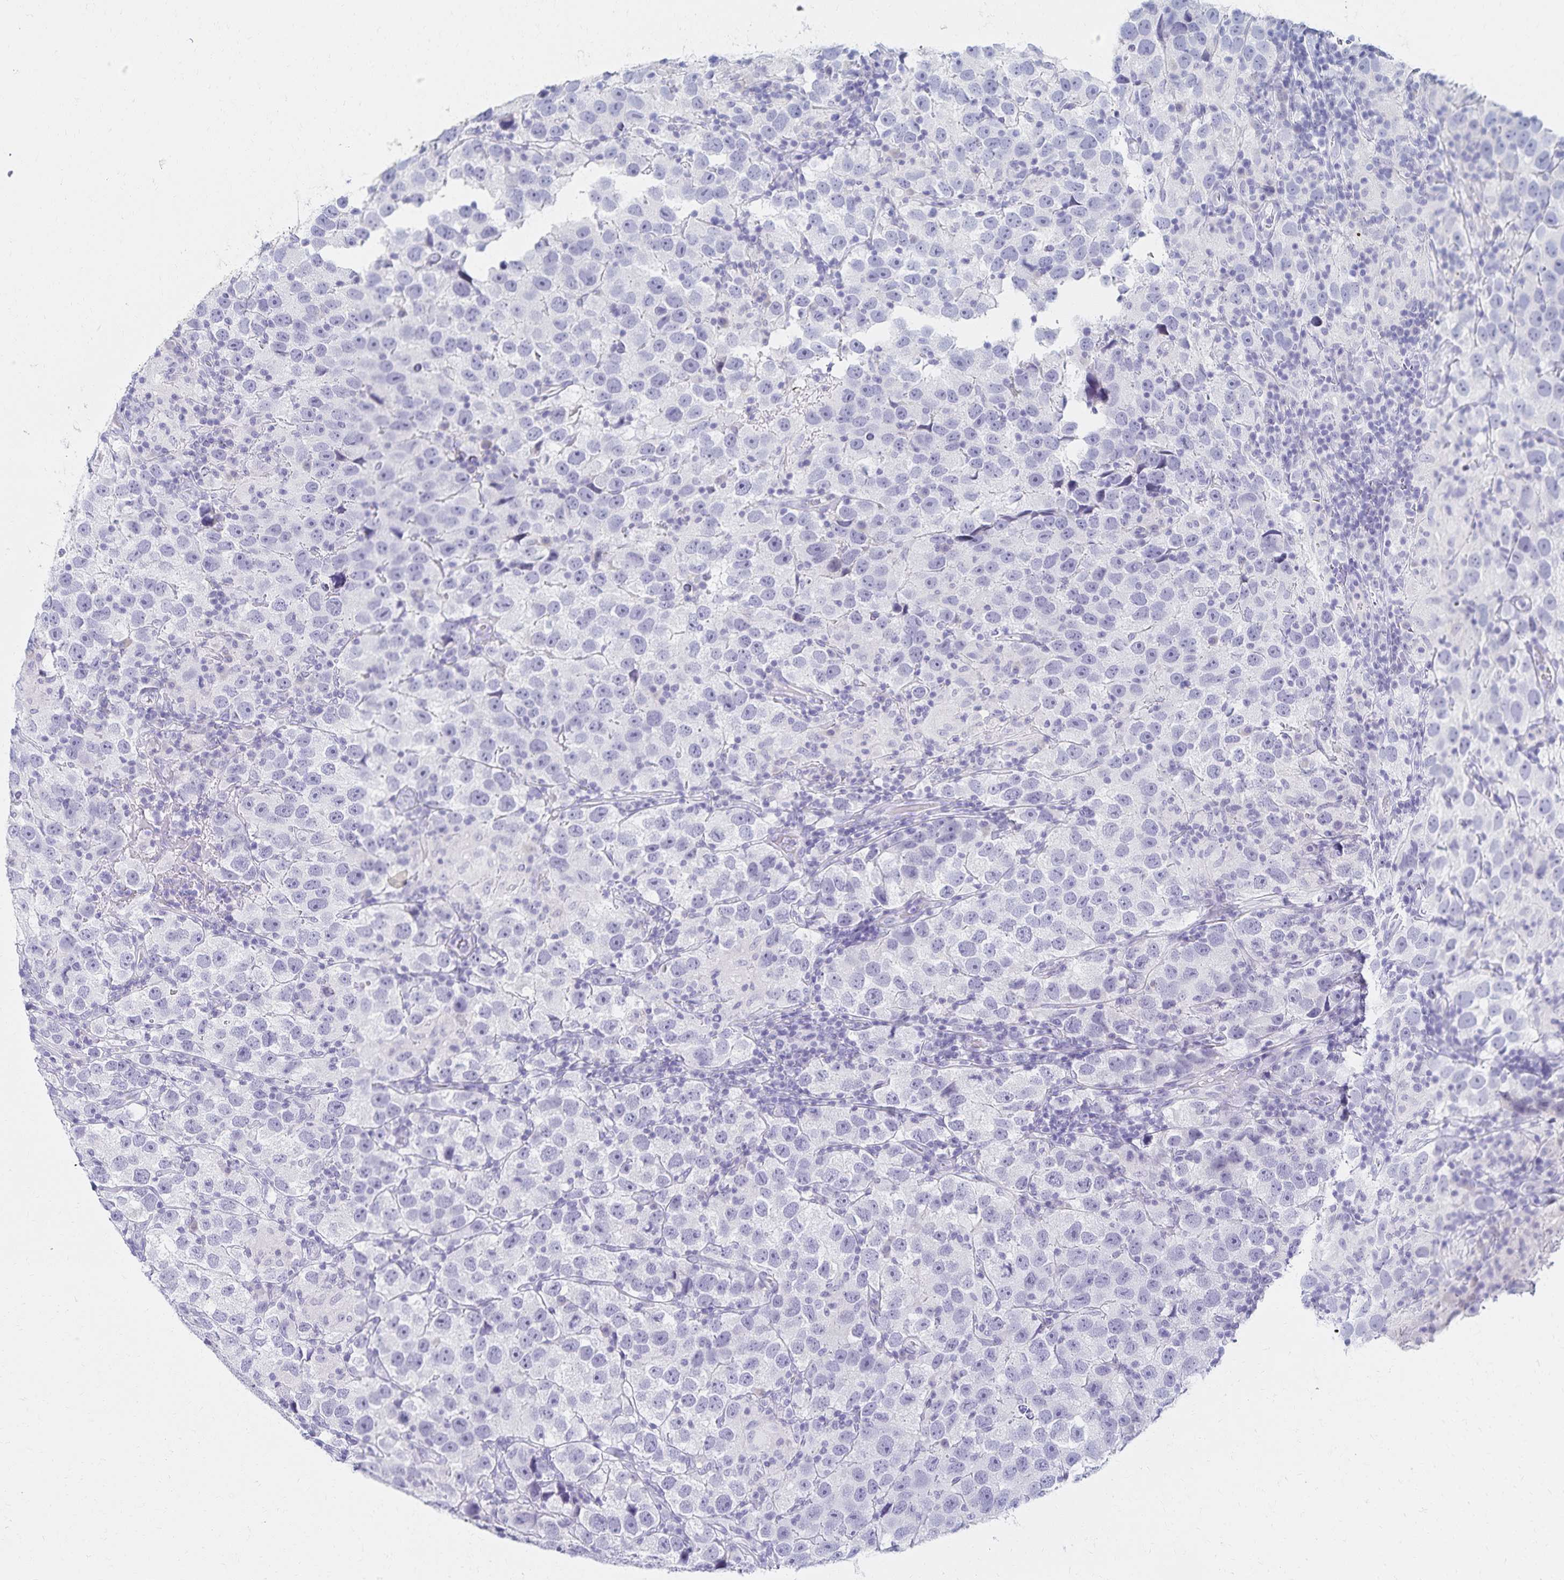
{"staining": {"intensity": "negative", "quantity": "none", "location": "none"}, "tissue": "testis cancer", "cell_type": "Tumor cells", "image_type": "cancer", "snomed": [{"axis": "morphology", "description": "Seminoma, NOS"}, {"axis": "topography", "description": "Testis"}], "caption": "Immunohistochemical staining of testis cancer displays no significant expression in tumor cells.", "gene": "C2orf50", "patient": {"sex": "male", "age": 26}}